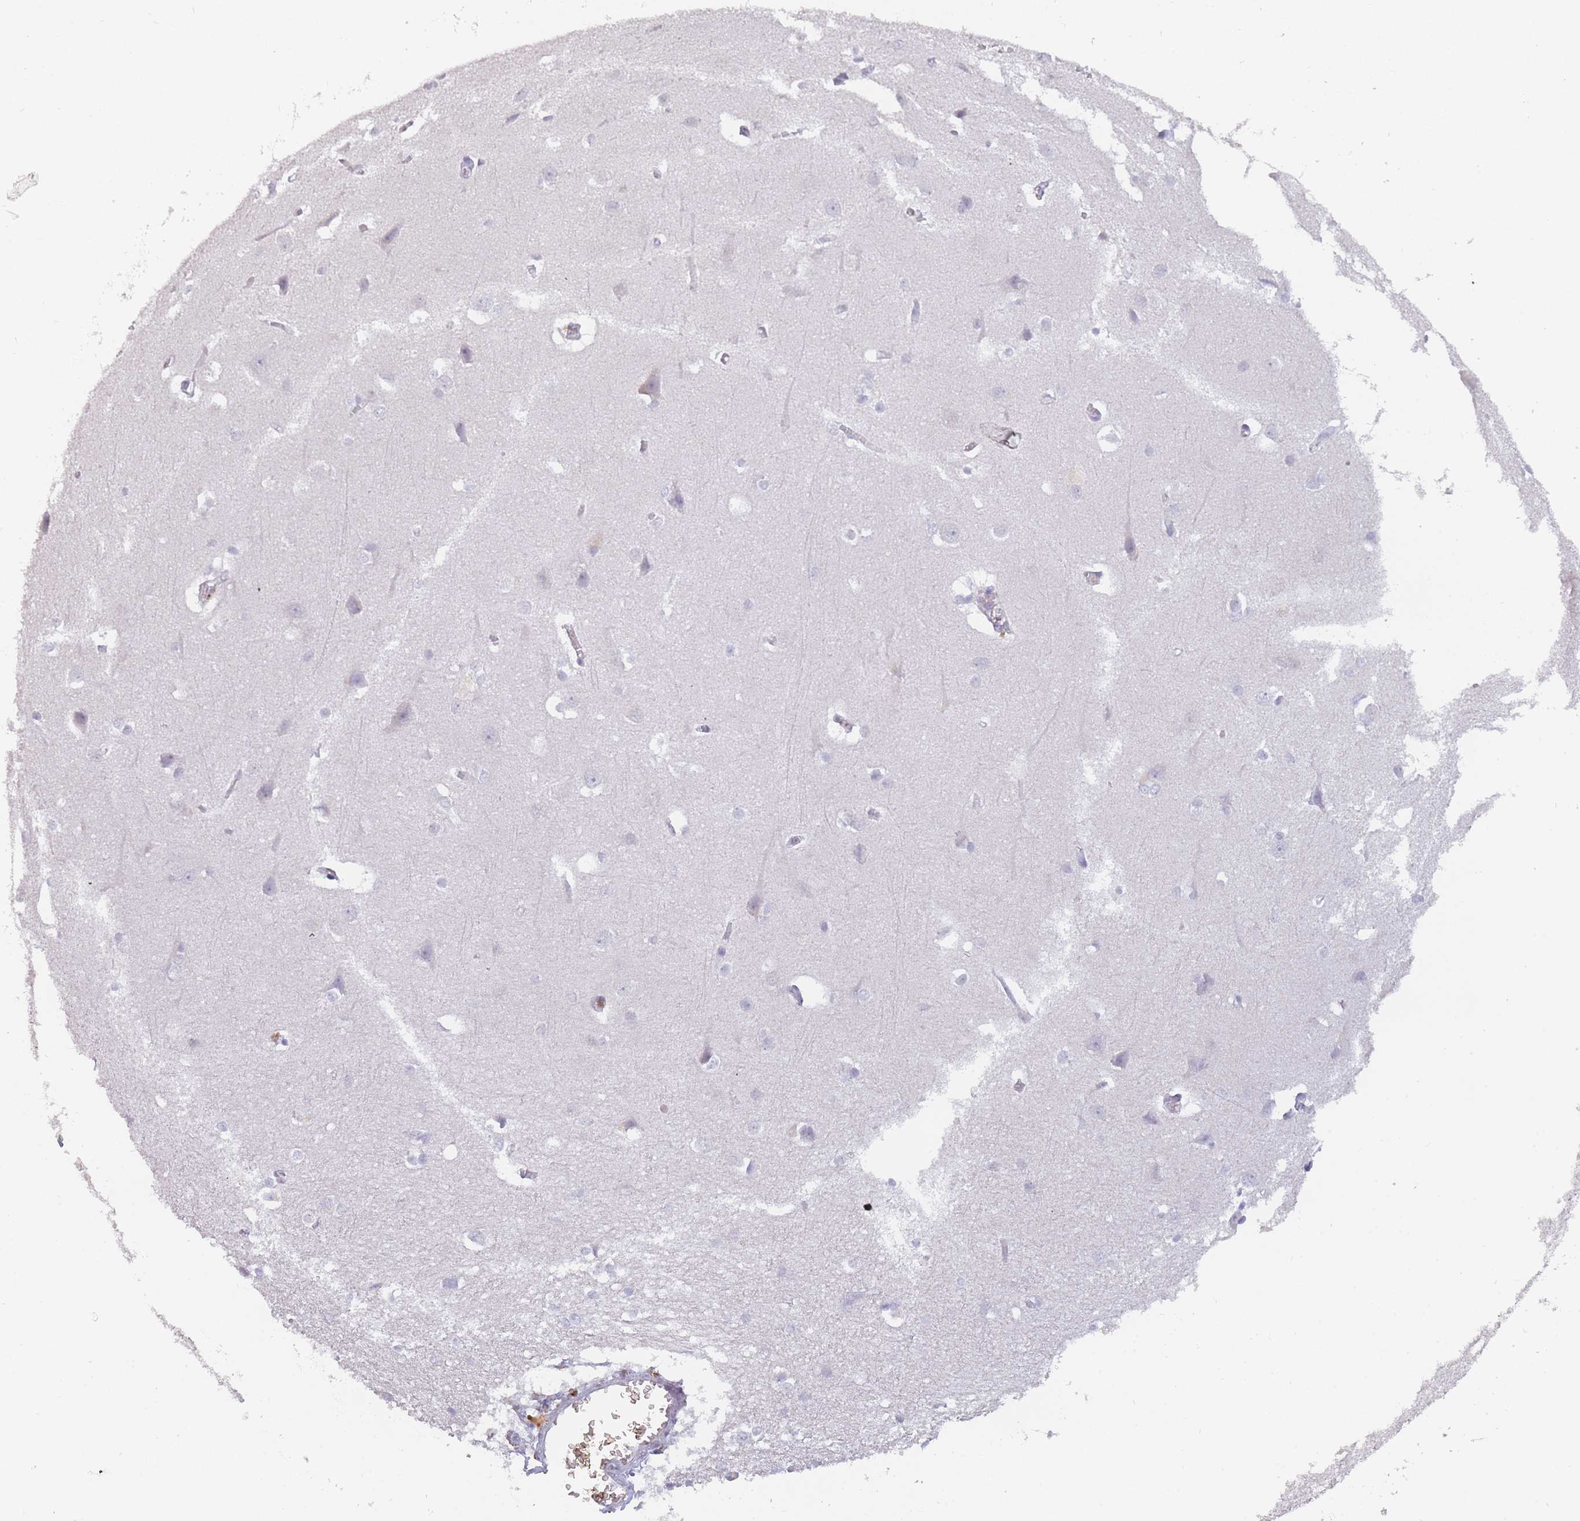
{"staining": {"intensity": "negative", "quantity": "none", "location": "none"}, "tissue": "cerebral cortex", "cell_type": "Endothelial cells", "image_type": "normal", "snomed": [{"axis": "morphology", "description": "Normal tissue, NOS"}, {"axis": "topography", "description": "Cerebral cortex"}], "caption": "Immunohistochemistry image of unremarkable cerebral cortex: human cerebral cortex stained with DAB reveals no significant protein staining in endothelial cells.", "gene": "INS", "patient": {"sex": "male", "age": 37}}